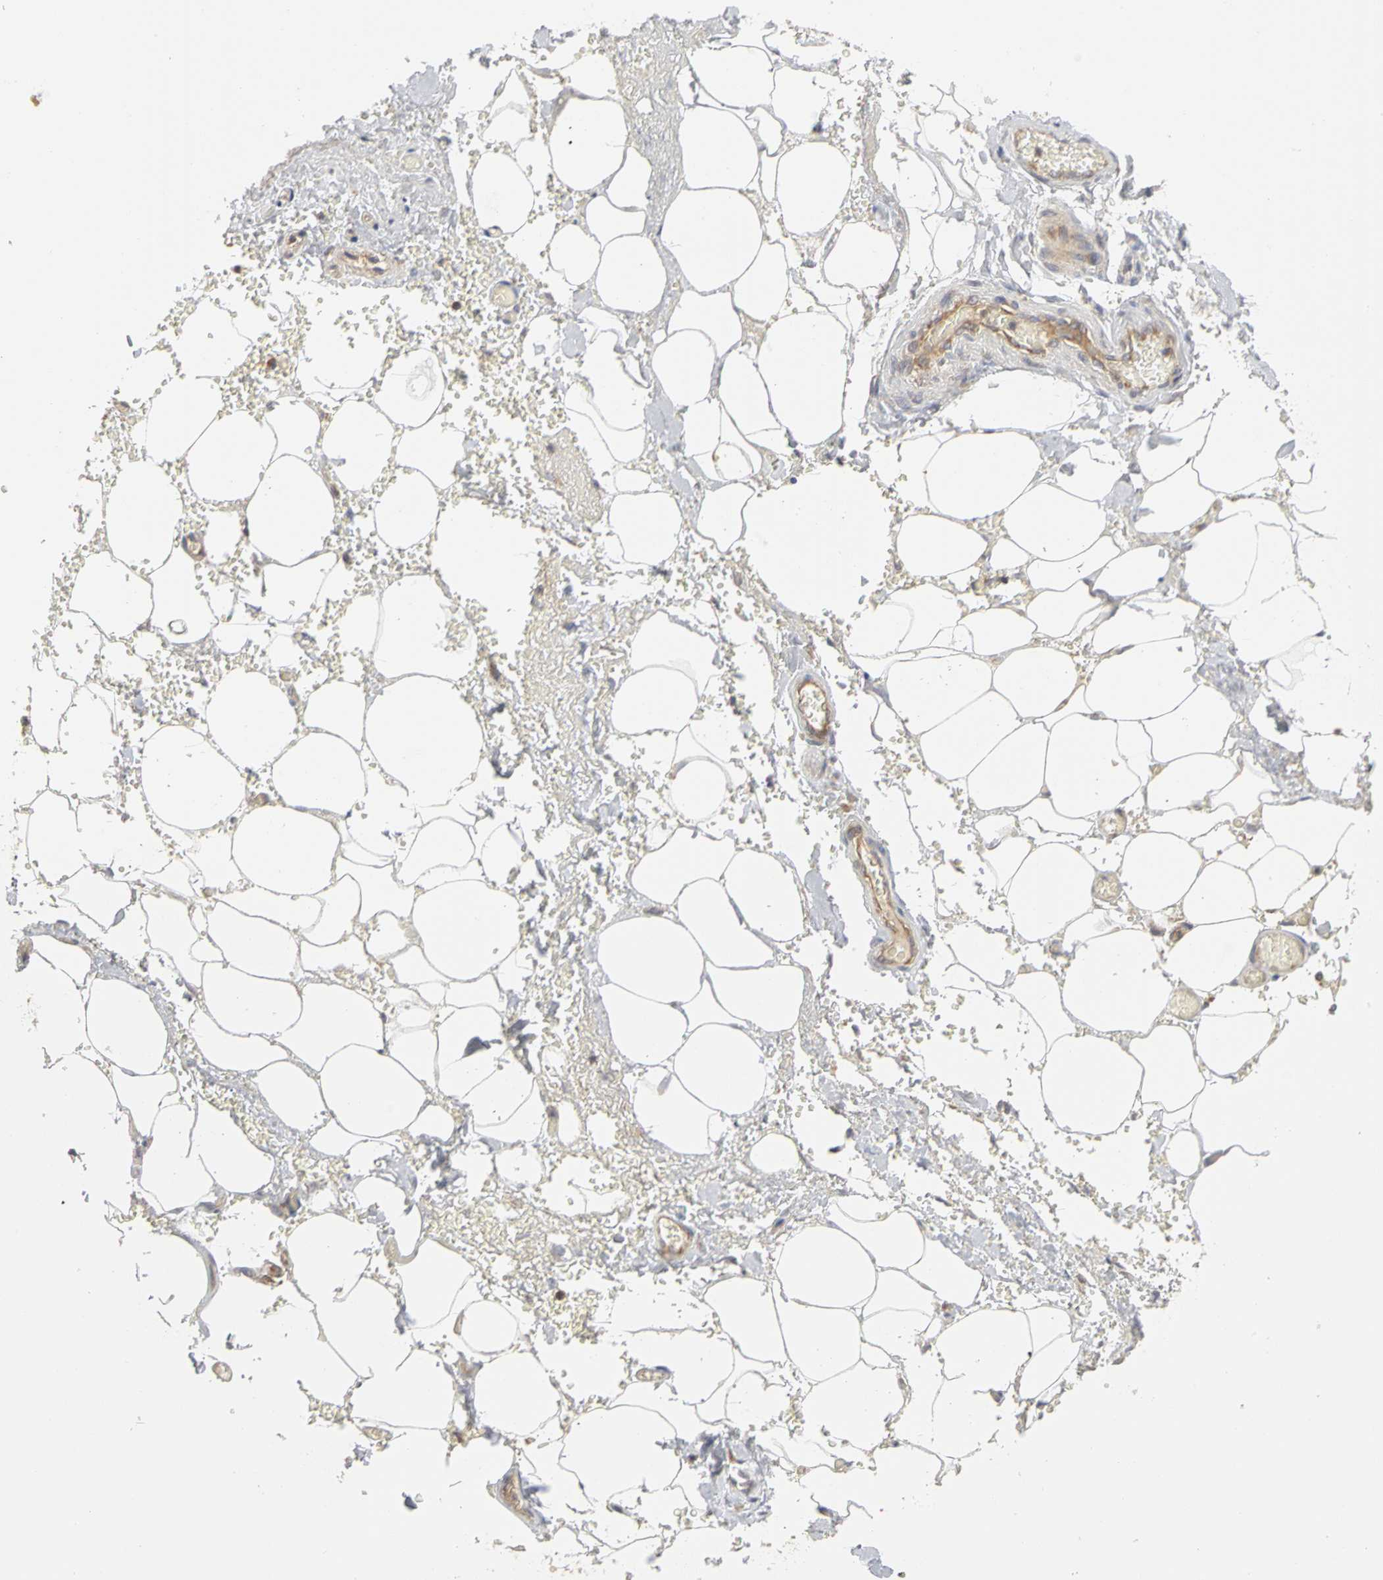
{"staining": {"intensity": "negative", "quantity": "none", "location": "none"}, "tissue": "adipose tissue", "cell_type": "Adipocytes", "image_type": "normal", "snomed": [{"axis": "morphology", "description": "Normal tissue, NOS"}, {"axis": "morphology", "description": "Cholangiocarcinoma"}, {"axis": "topography", "description": "Liver"}, {"axis": "topography", "description": "Peripheral nerve tissue"}], "caption": "A photomicrograph of human adipose tissue is negative for staining in adipocytes. (Brightfield microscopy of DAB immunohistochemistry at high magnification).", "gene": "IRAK1", "patient": {"sex": "male", "age": 50}}